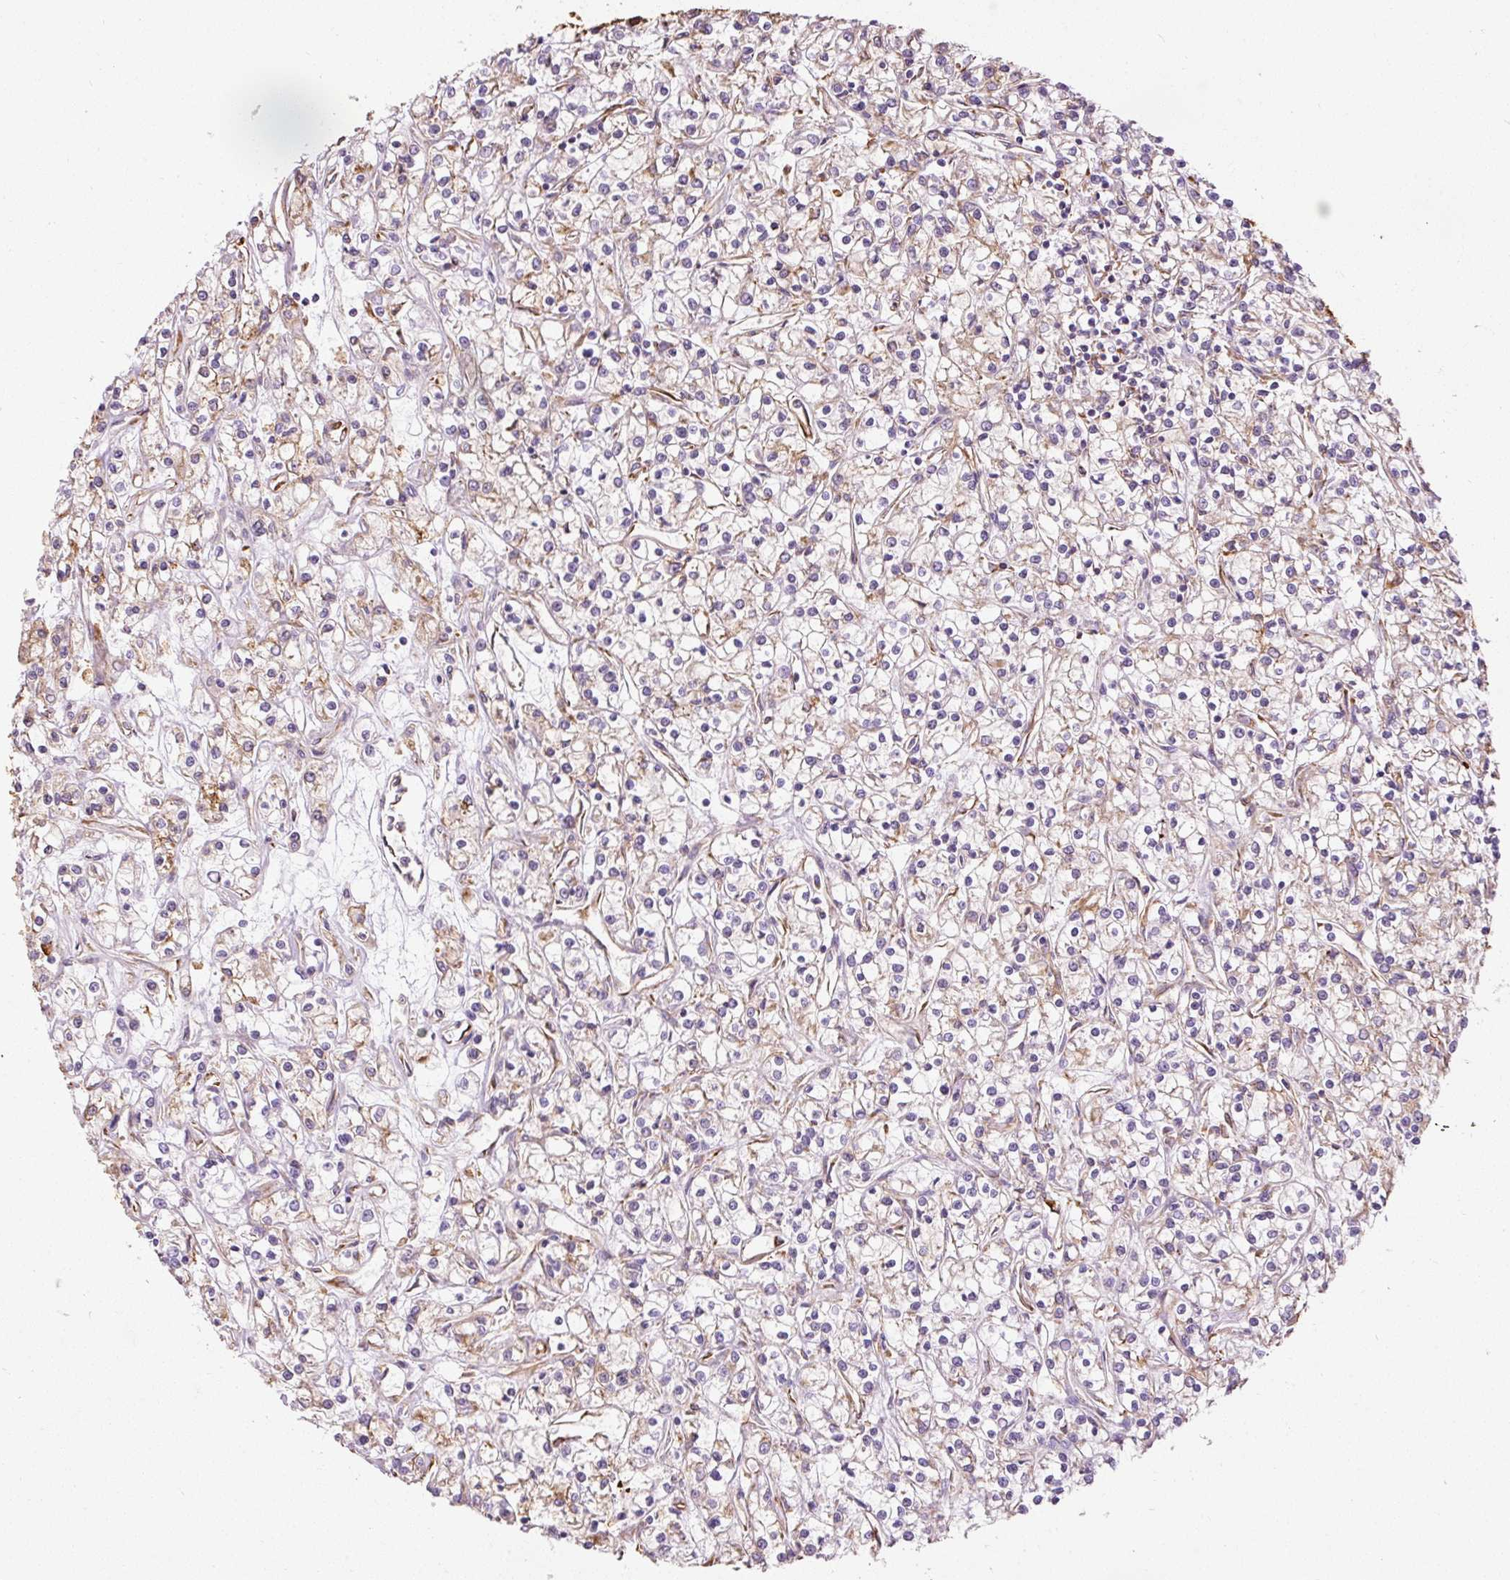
{"staining": {"intensity": "moderate", "quantity": "<25%", "location": "cytoplasmic/membranous"}, "tissue": "renal cancer", "cell_type": "Tumor cells", "image_type": "cancer", "snomed": [{"axis": "morphology", "description": "Adenocarcinoma, NOS"}, {"axis": "topography", "description": "Kidney"}], "caption": "Human renal cancer stained with a protein marker demonstrates moderate staining in tumor cells.", "gene": "KLC1", "patient": {"sex": "female", "age": 59}}